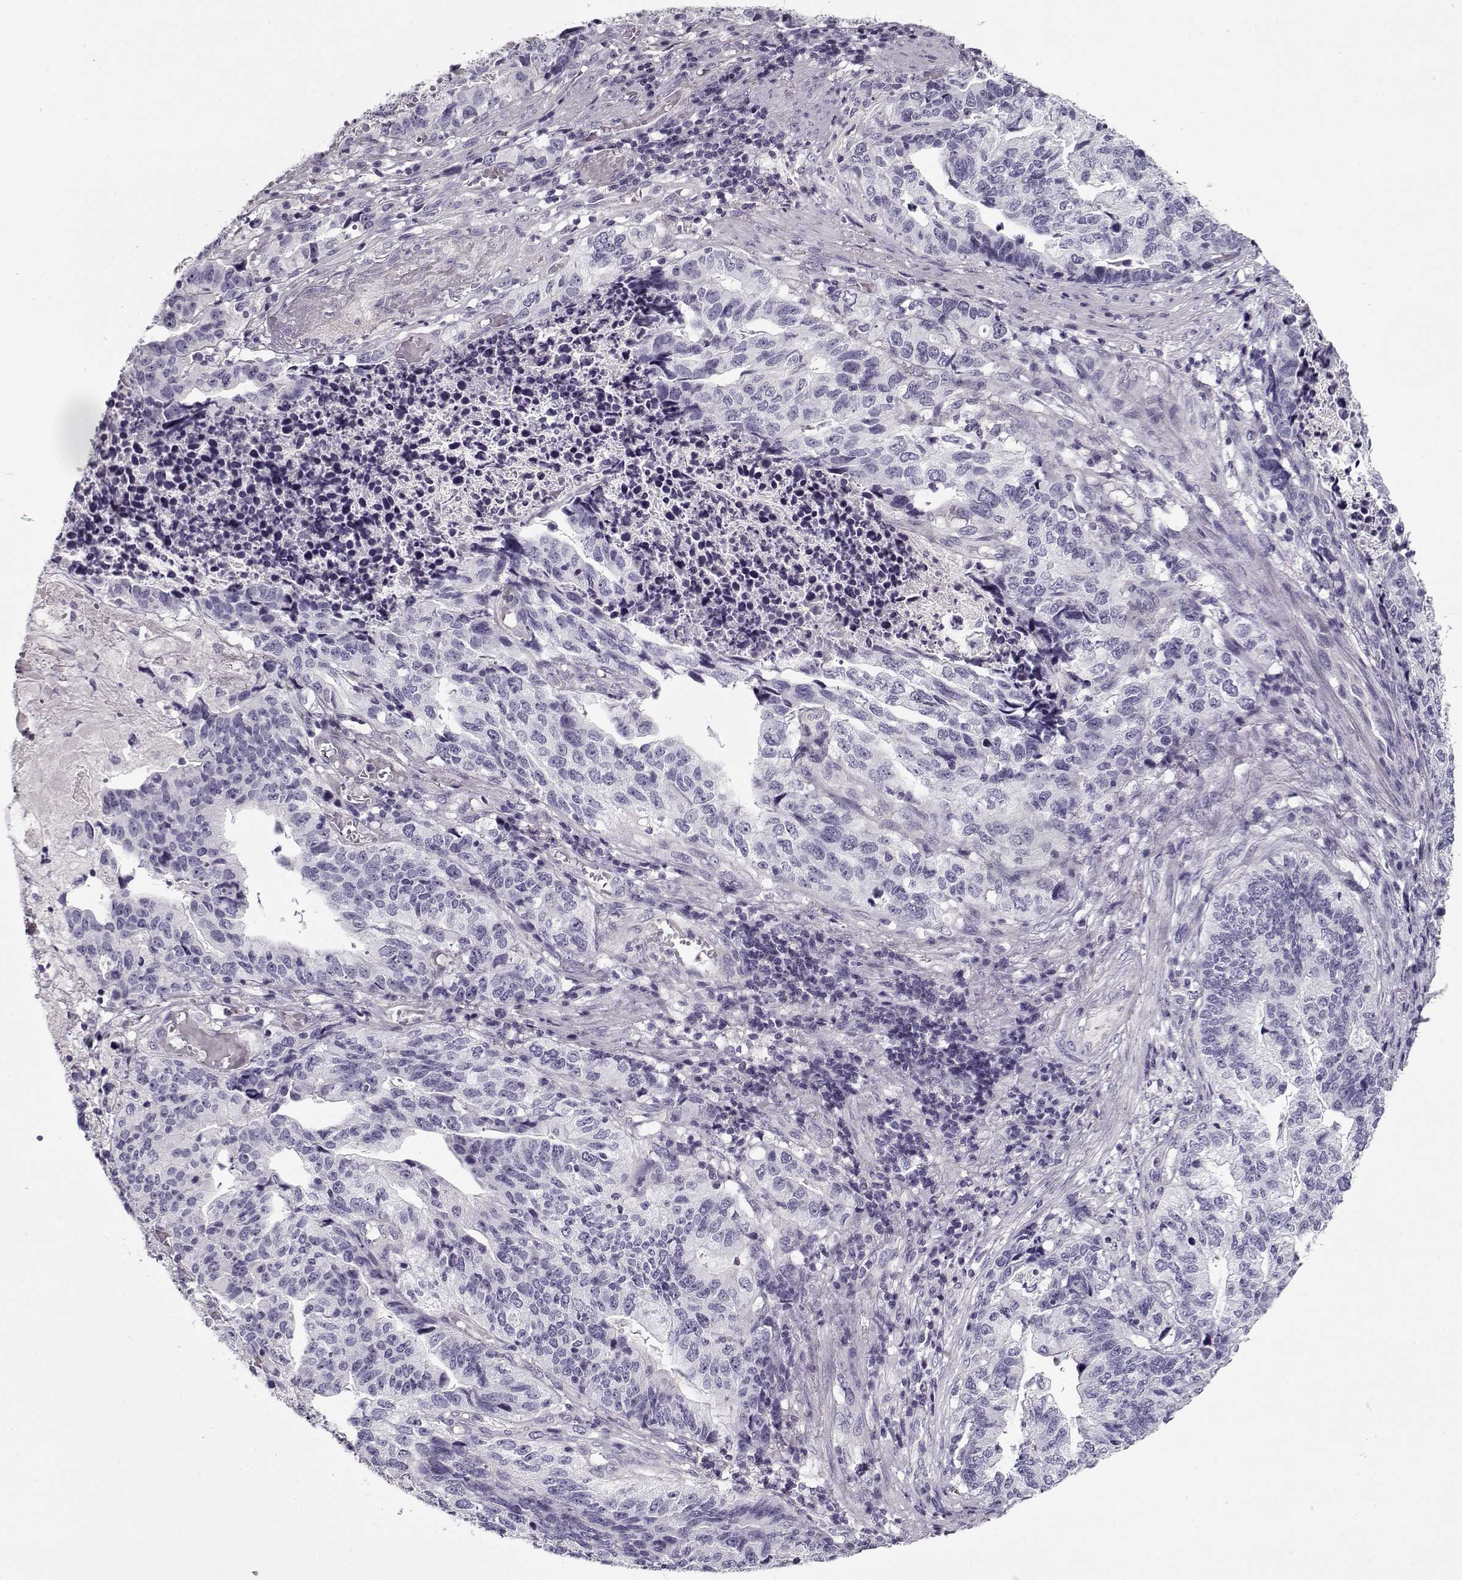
{"staining": {"intensity": "negative", "quantity": "none", "location": "none"}, "tissue": "stomach cancer", "cell_type": "Tumor cells", "image_type": "cancer", "snomed": [{"axis": "morphology", "description": "Adenocarcinoma, NOS"}, {"axis": "topography", "description": "Stomach, upper"}], "caption": "Tumor cells are negative for brown protein staining in stomach cancer (adenocarcinoma). The staining is performed using DAB brown chromogen with nuclei counter-stained in using hematoxylin.", "gene": "CCDC136", "patient": {"sex": "female", "age": 67}}